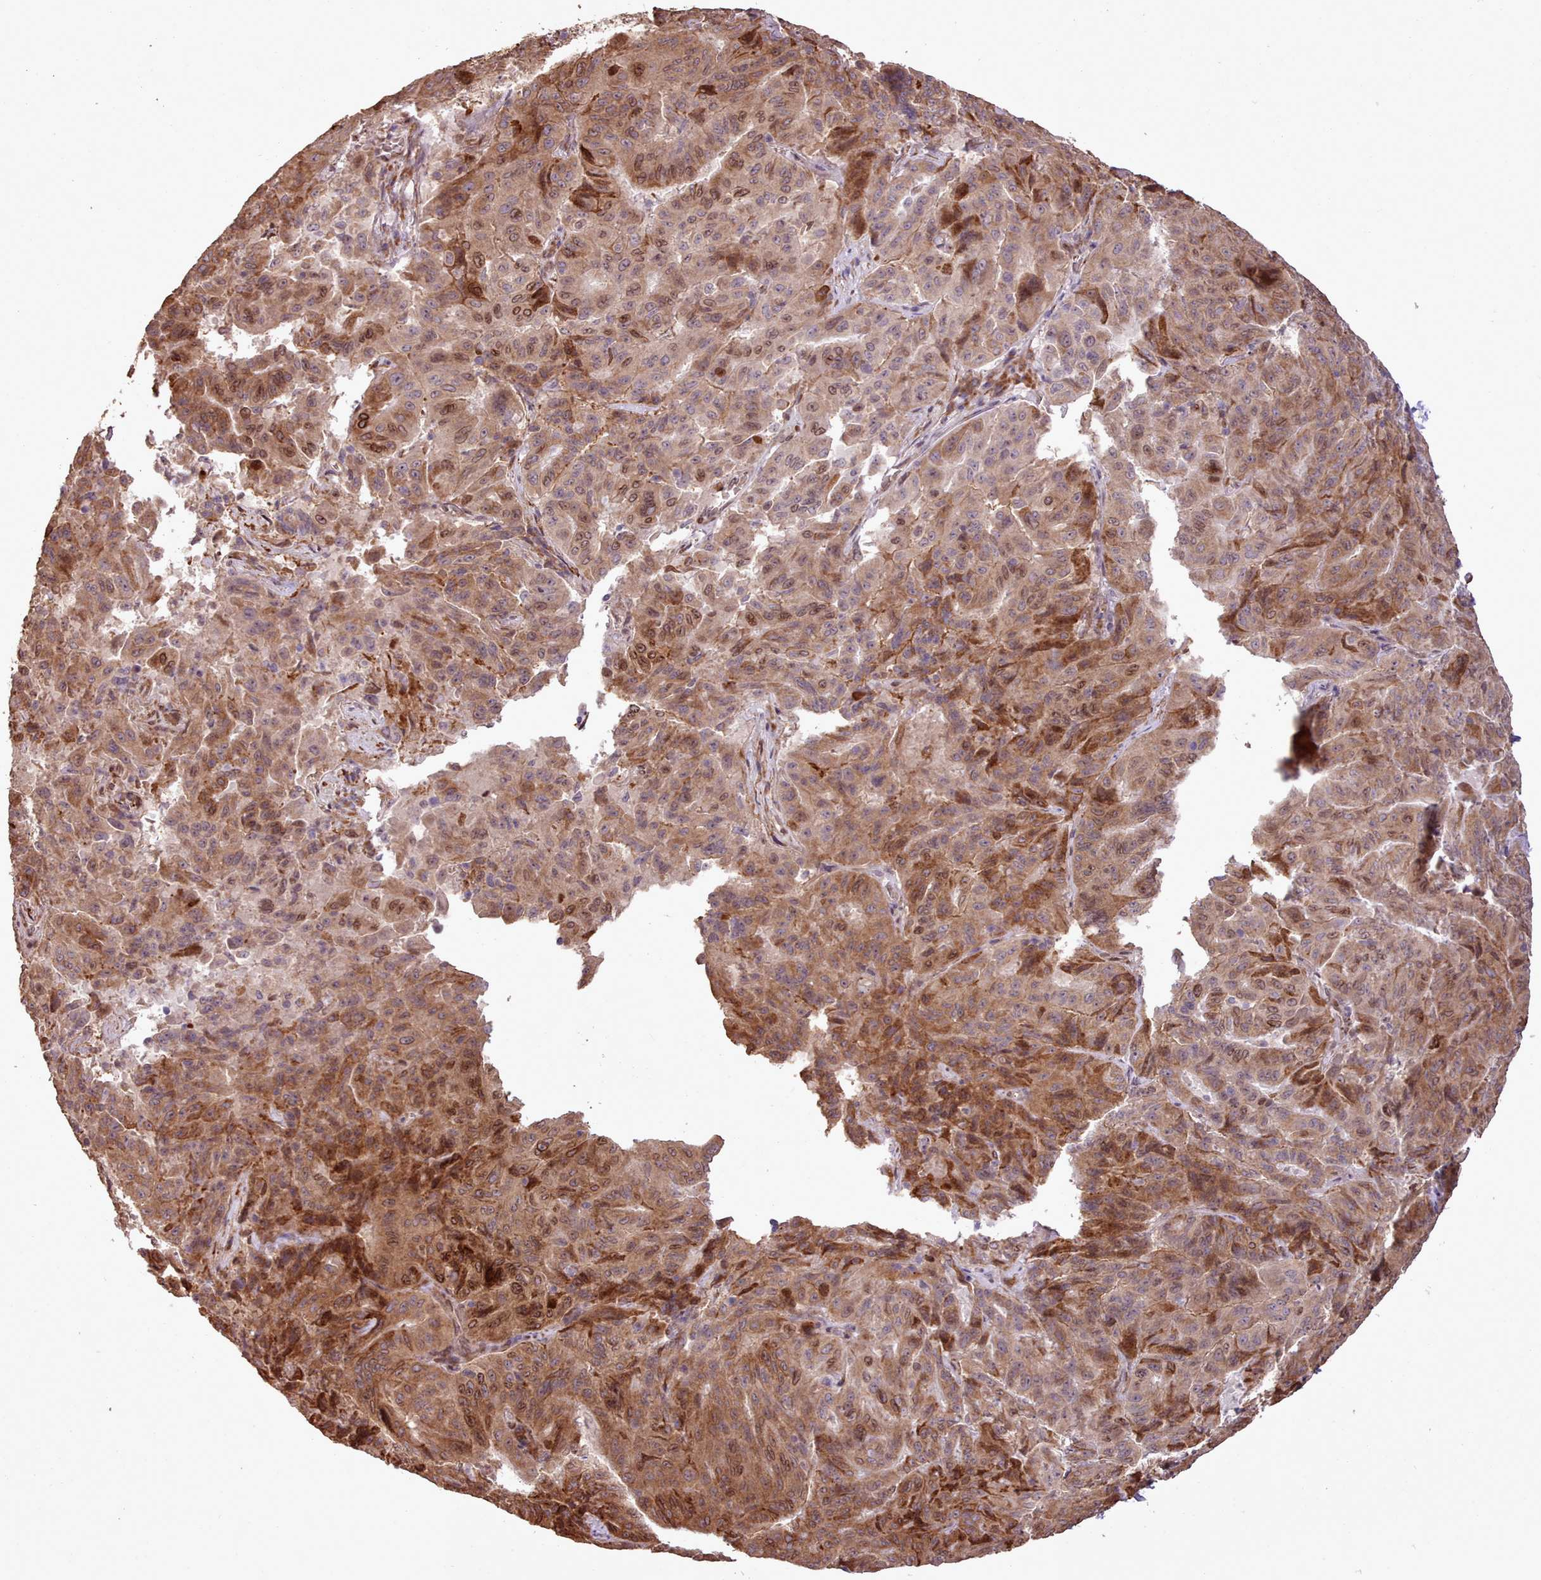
{"staining": {"intensity": "moderate", "quantity": ">75%", "location": "cytoplasmic/membranous,nuclear"}, "tissue": "pancreatic cancer", "cell_type": "Tumor cells", "image_type": "cancer", "snomed": [{"axis": "morphology", "description": "Adenocarcinoma, NOS"}, {"axis": "topography", "description": "Pancreas"}], "caption": "Pancreatic adenocarcinoma stained for a protein (brown) reveals moderate cytoplasmic/membranous and nuclear positive expression in approximately >75% of tumor cells.", "gene": "CABP1", "patient": {"sex": "male", "age": 63}}